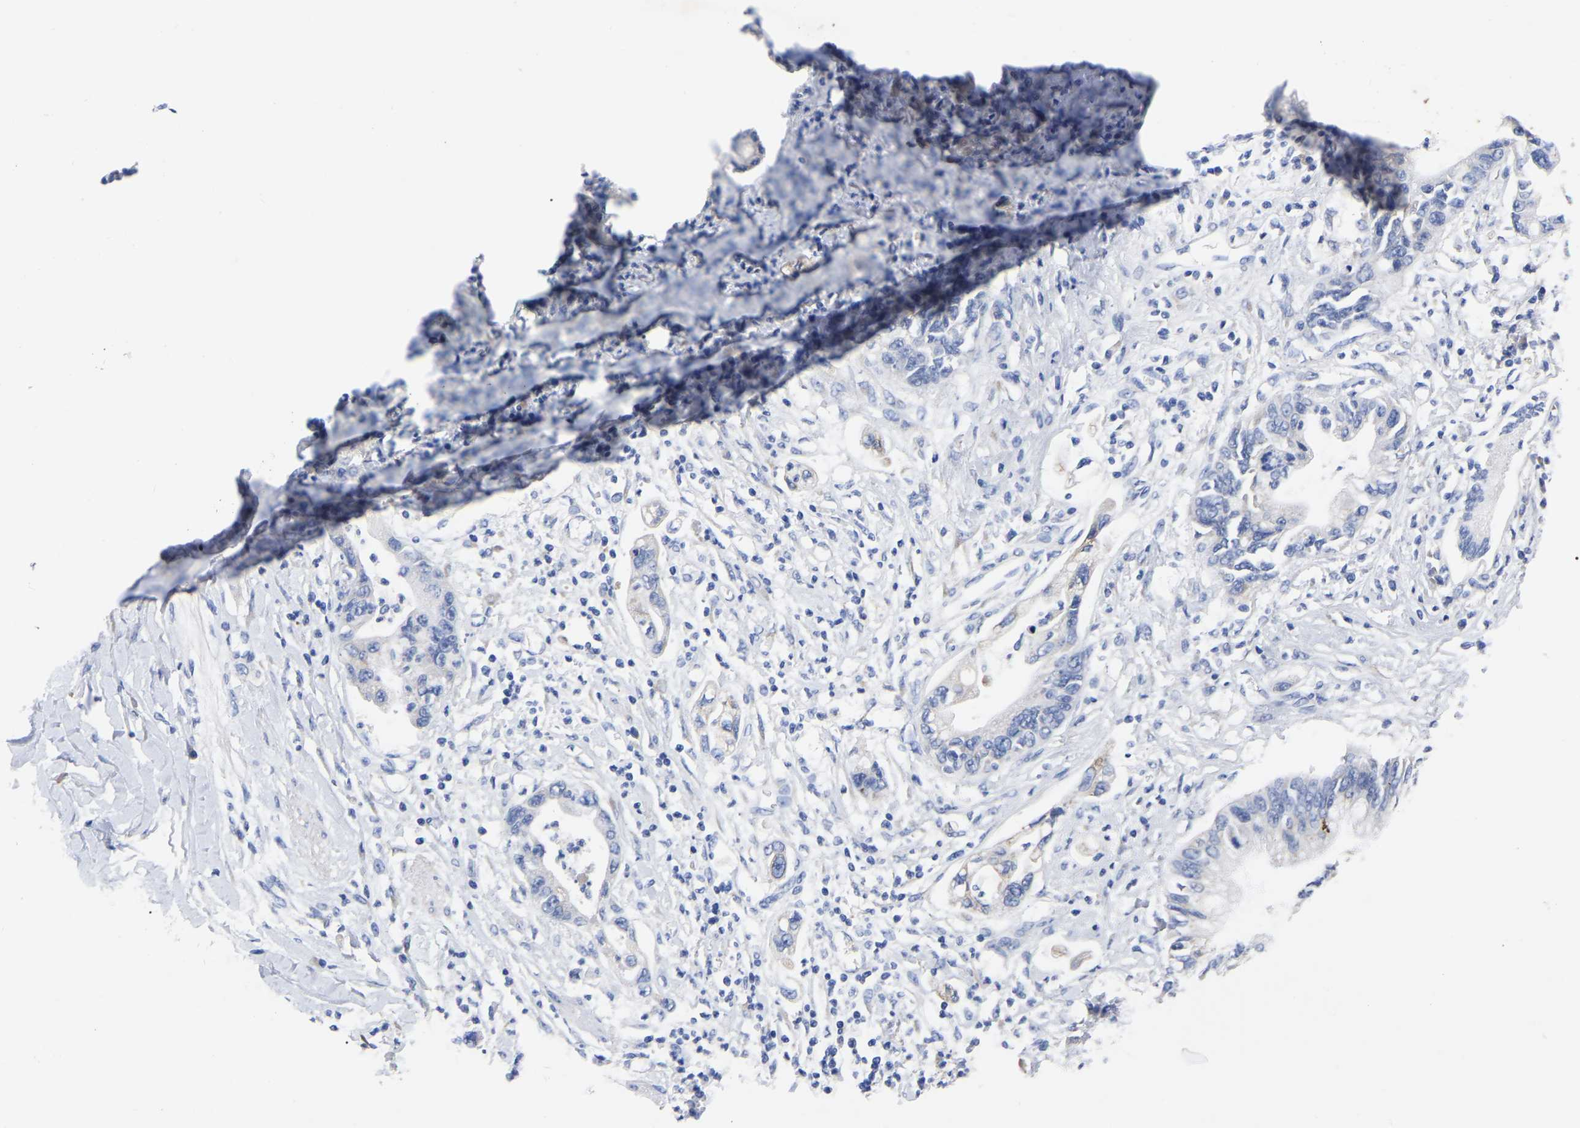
{"staining": {"intensity": "negative", "quantity": "none", "location": "none"}, "tissue": "pancreatic cancer", "cell_type": "Tumor cells", "image_type": "cancer", "snomed": [{"axis": "morphology", "description": "Adenocarcinoma, NOS"}, {"axis": "topography", "description": "Pancreas"}], "caption": "Image shows no significant protein positivity in tumor cells of adenocarcinoma (pancreatic).", "gene": "GDF3", "patient": {"sex": "male", "age": 56}}